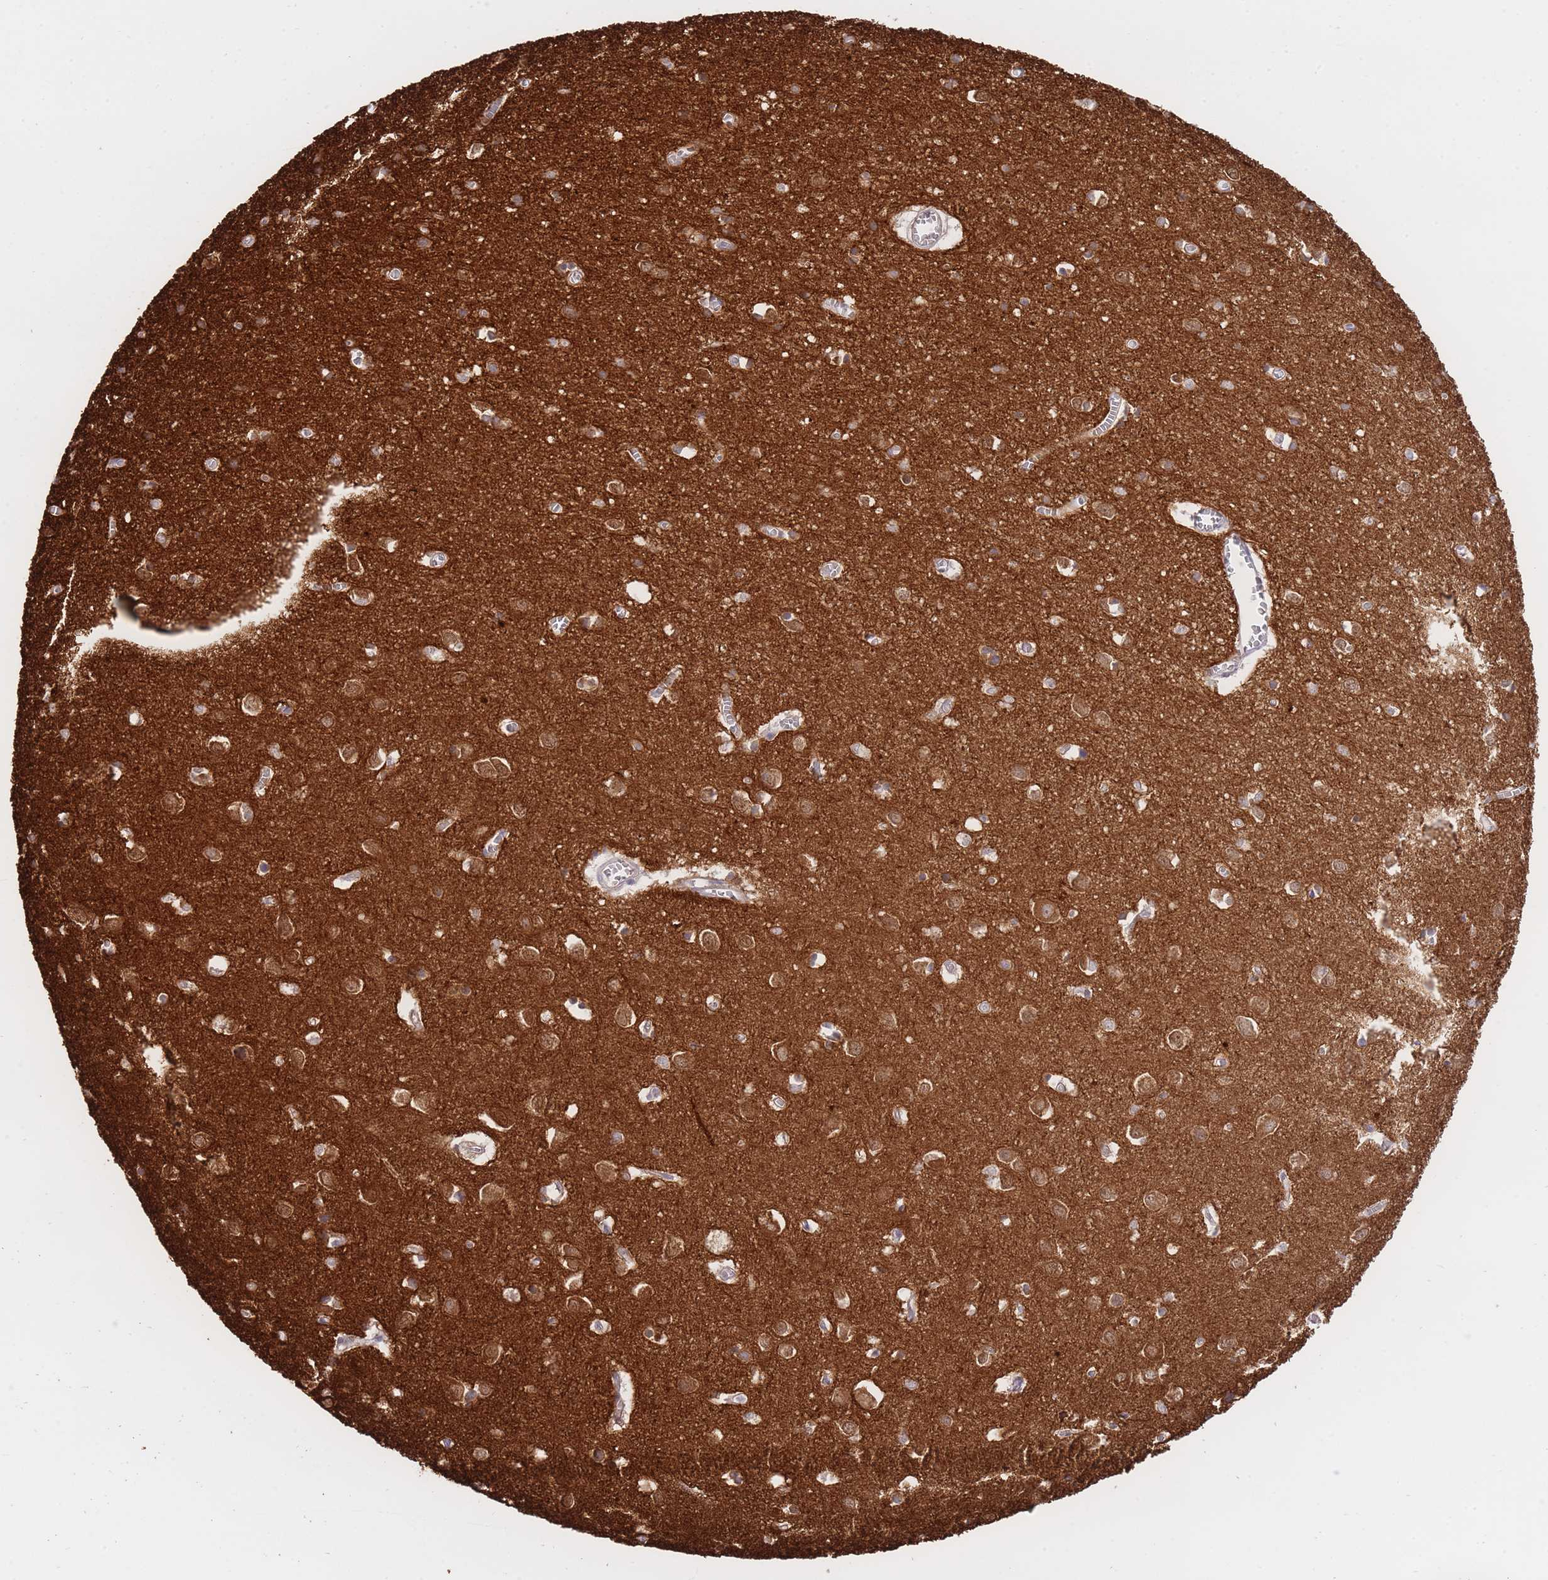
{"staining": {"intensity": "negative", "quantity": "none", "location": "none"}, "tissue": "cerebral cortex", "cell_type": "Endothelial cells", "image_type": "normal", "snomed": [{"axis": "morphology", "description": "Normal tissue, NOS"}, {"axis": "topography", "description": "Cerebral cortex"}], "caption": "Immunohistochemical staining of normal human cerebral cortex displays no significant staining in endothelial cells. (Brightfield microscopy of DAB (3,3'-diaminobenzidine) immunohistochemistry (IHC) at high magnification).", "gene": "EXOSC8", "patient": {"sex": "female", "age": 64}}